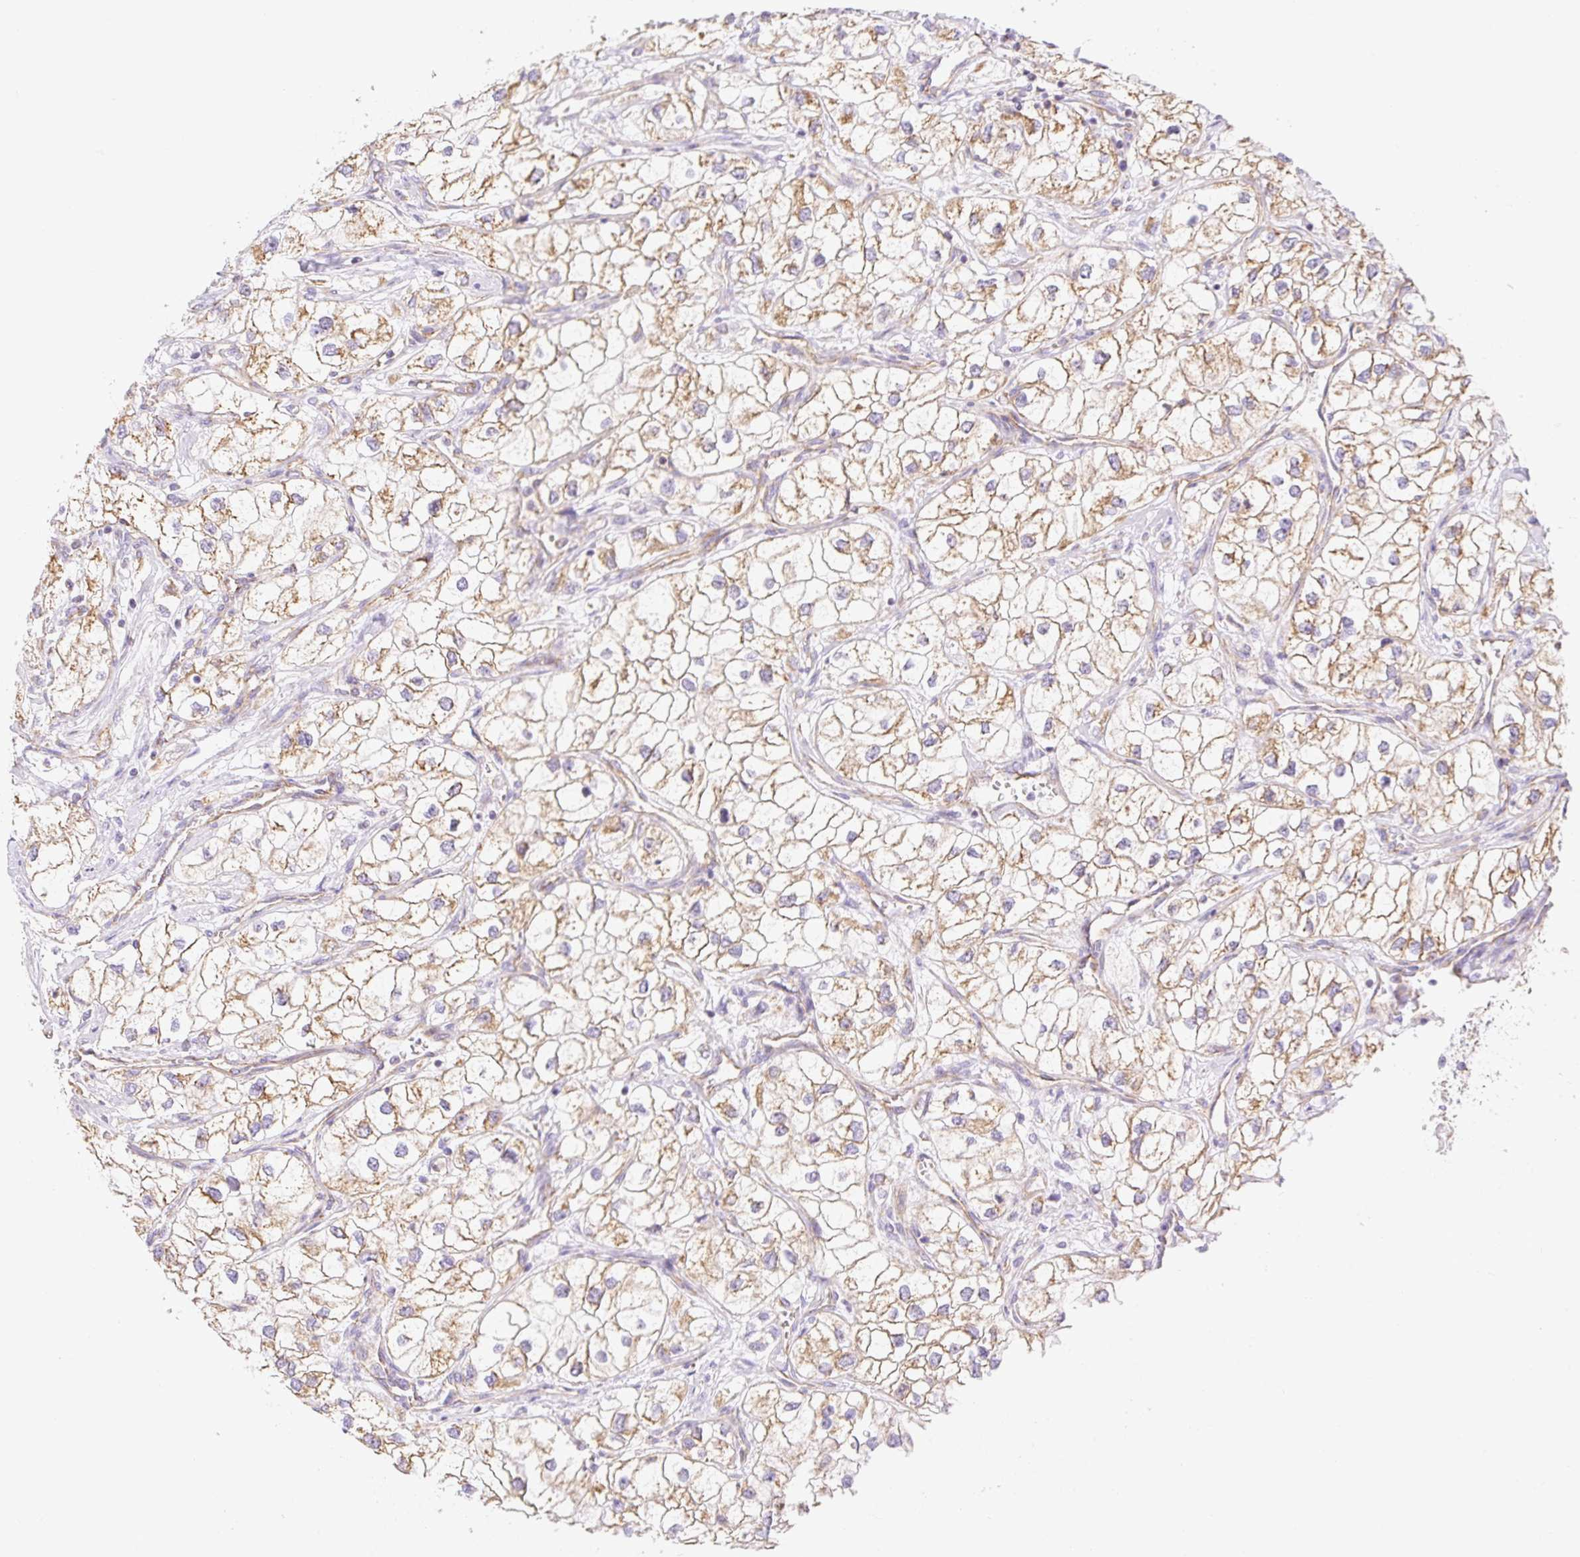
{"staining": {"intensity": "moderate", "quantity": "25%-75%", "location": "cytoplasmic/membranous"}, "tissue": "renal cancer", "cell_type": "Tumor cells", "image_type": "cancer", "snomed": [{"axis": "morphology", "description": "Adenocarcinoma, NOS"}, {"axis": "topography", "description": "Kidney"}], "caption": "Adenocarcinoma (renal) stained with immunohistochemistry (IHC) displays moderate cytoplasmic/membranous expression in approximately 25%-75% of tumor cells.", "gene": "ESAM", "patient": {"sex": "male", "age": 59}}